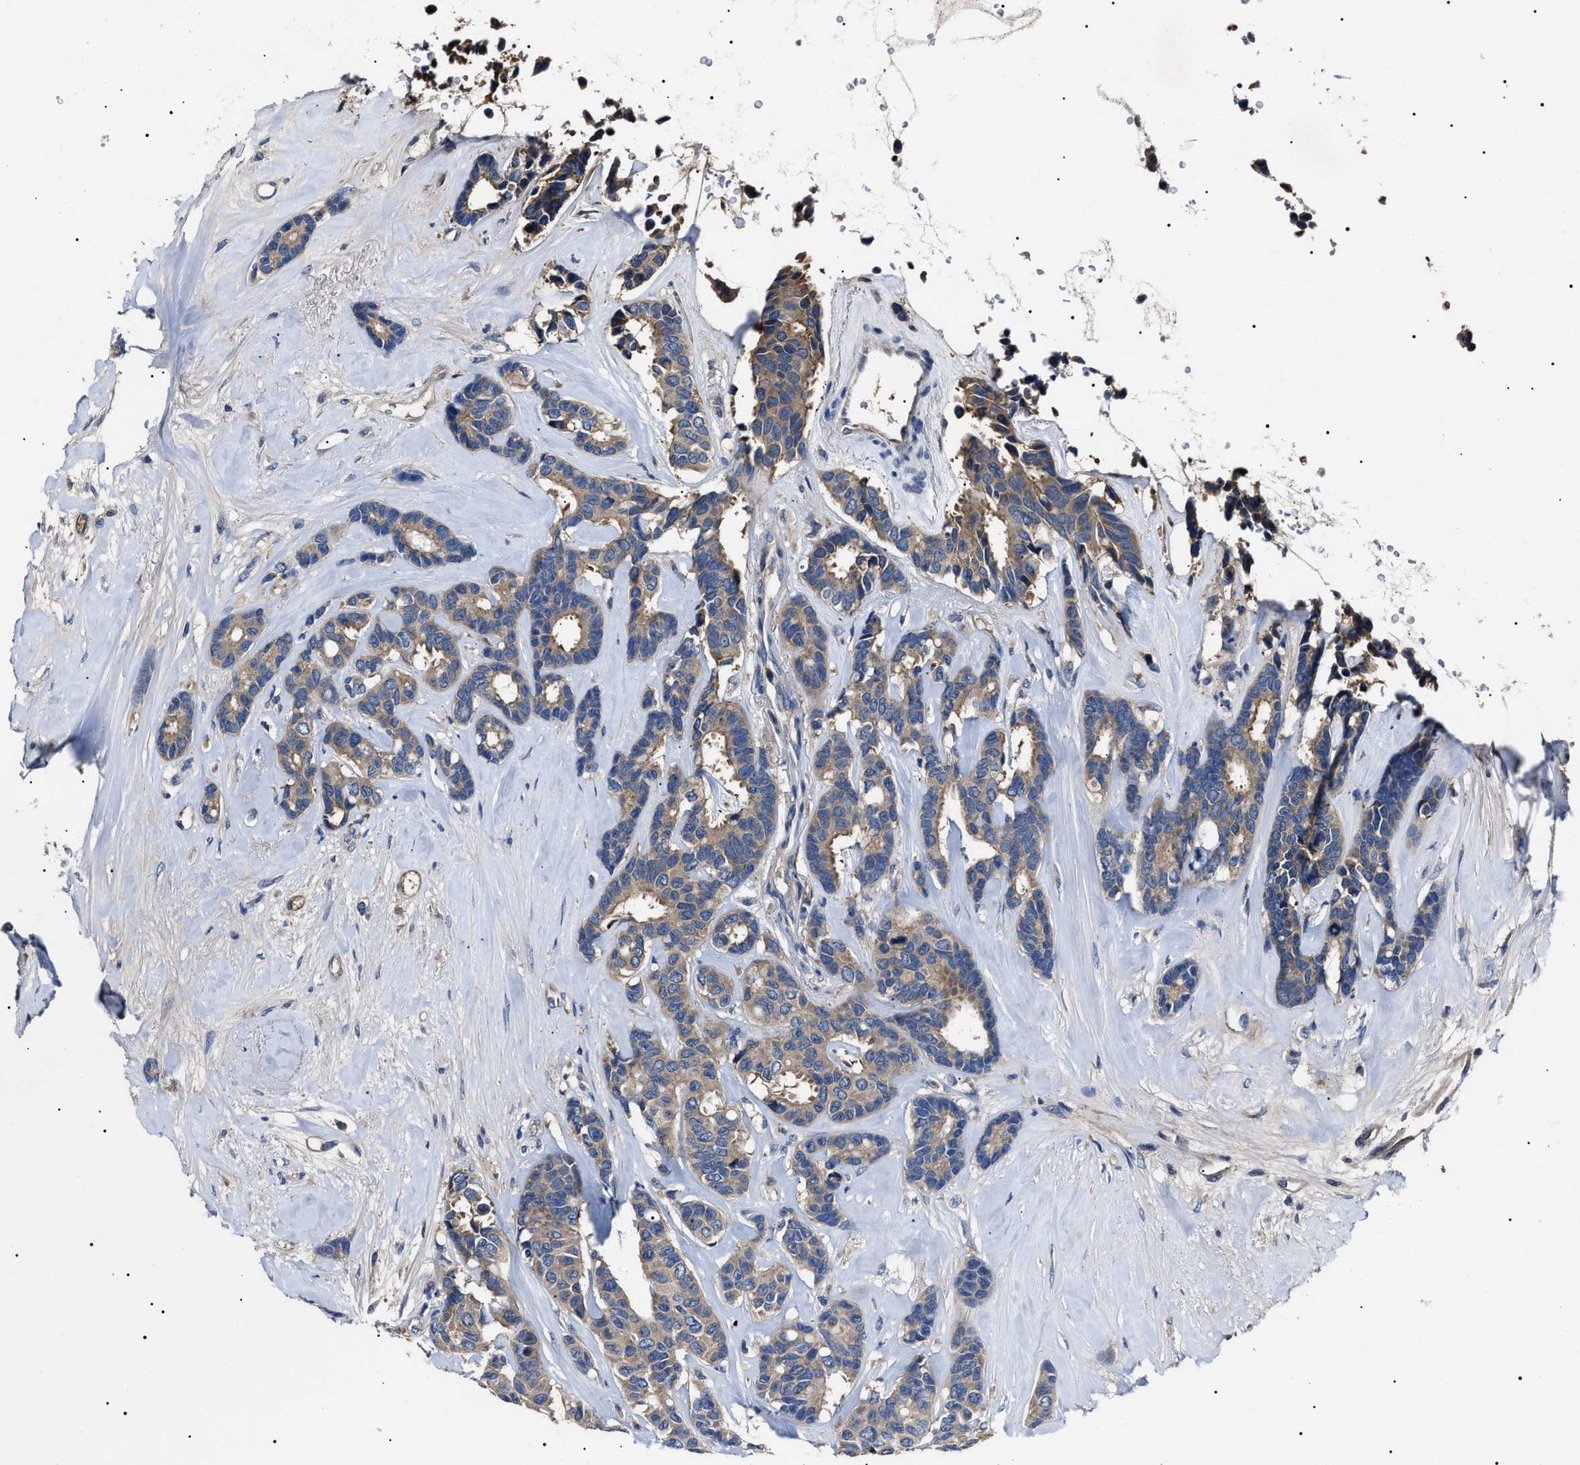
{"staining": {"intensity": "weak", "quantity": ">75%", "location": "cytoplasmic/membranous"}, "tissue": "breast cancer", "cell_type": "Tumor cells", "image_type": "cancer", "snomed": [{"axis": "morphology", "description": "Duct carcinoma"}, {"axis": "topography", "description": "Breast"}], "caption": "Breast cancer was stained to show a protein in brown. There is low levels of weak cytoplasmic/membranous positivity in about >75% of tumor cells. The staining was performed using DAB, with brown indicating positive protein expression. Nuclei are stained blue with hematoxylin.", "gene": "IFT81", "patient": {"sex": "female", "age": 87}}